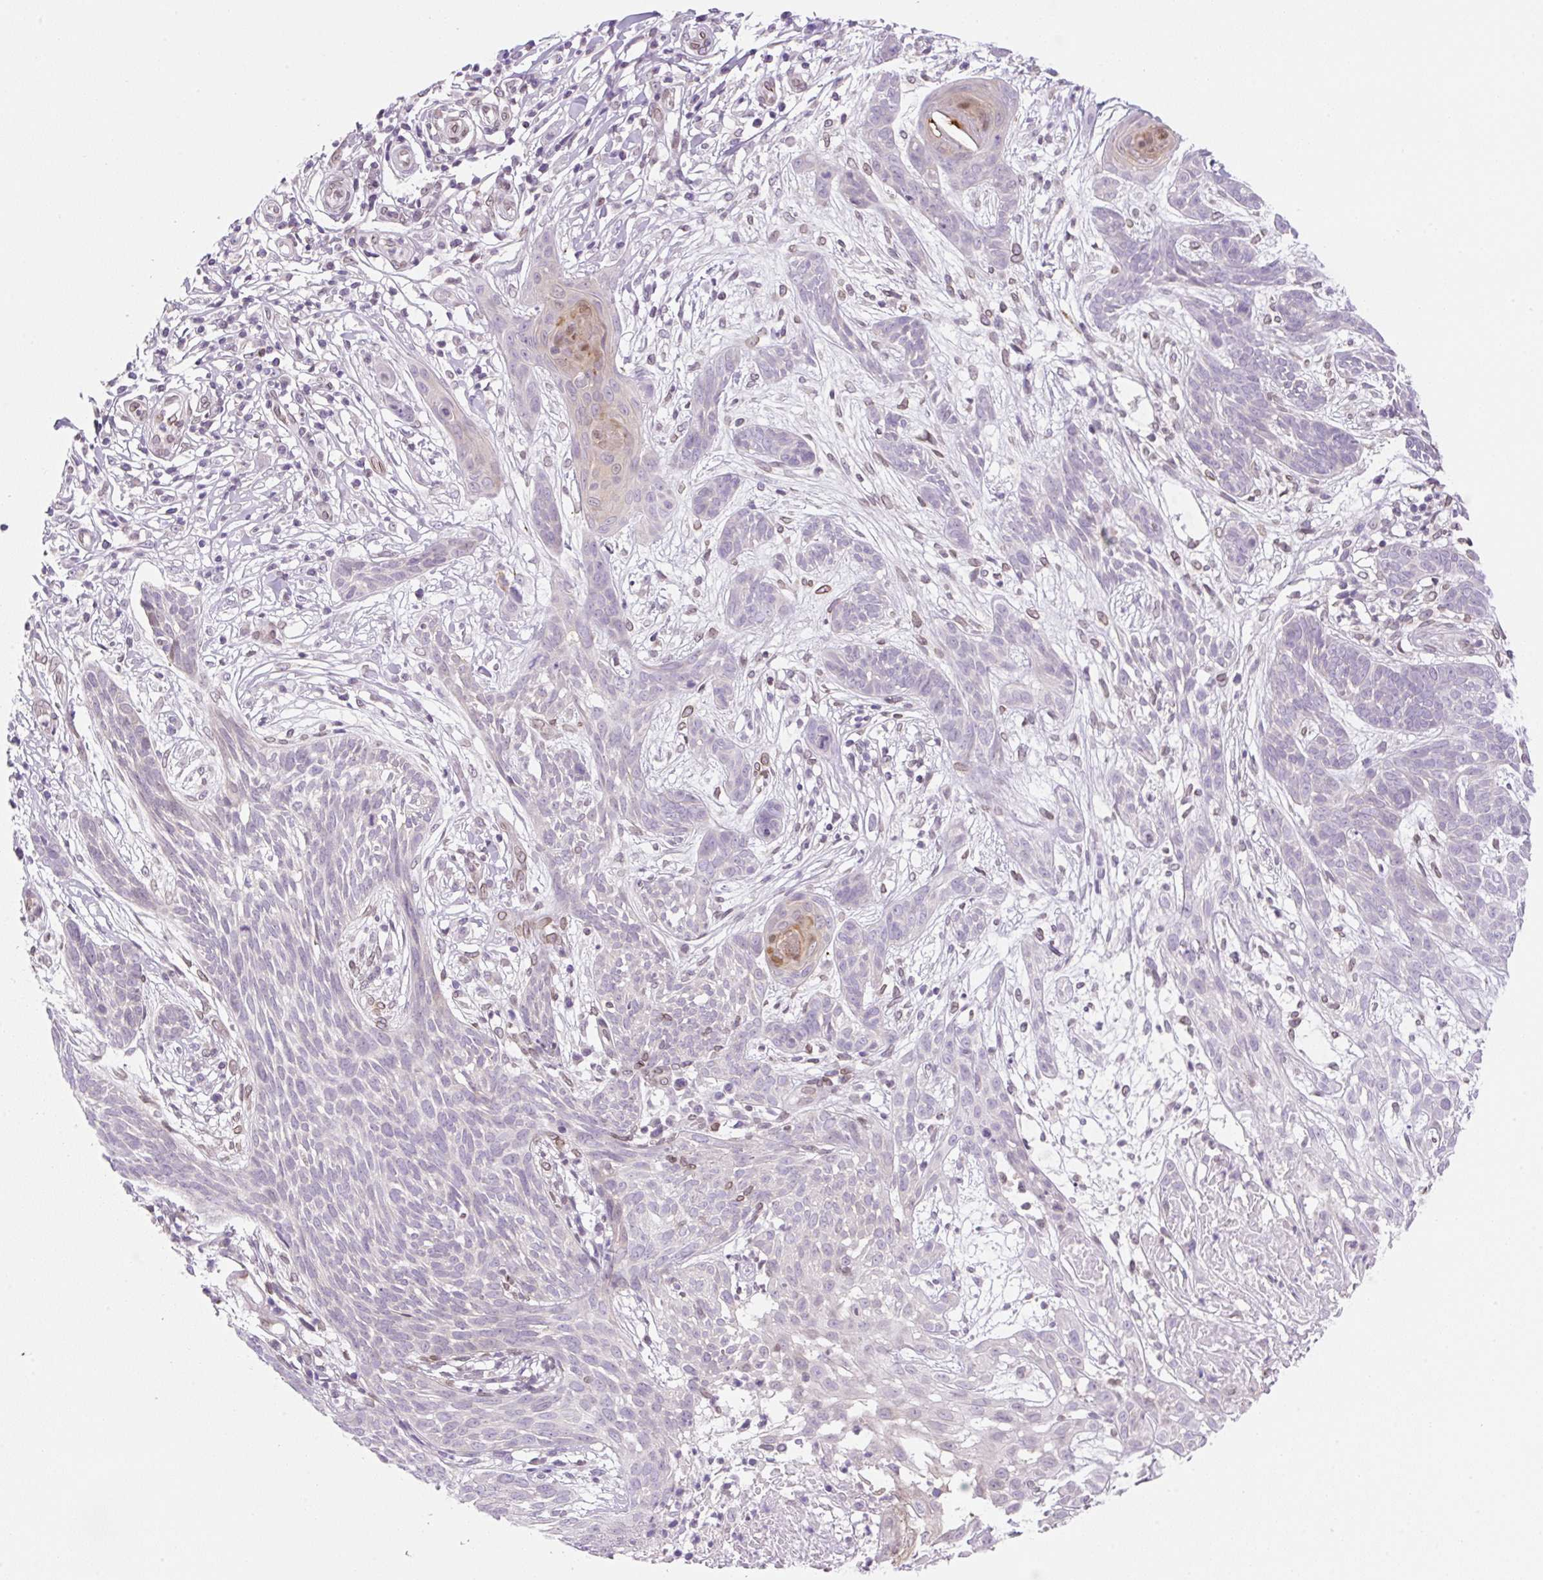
{"staining": {"intensity": "negative", "quantity": "none", "location": "none"}, "tissue": "skin cancer", "cell_type": "Tumor cells", "image_type": "cancer", "snomed": [{"axis": "morphology", "description": "Basal cell carcinoma"}, {"axis": "topography", "description": "Skin"}, {"axis": "topography", "description": "Skin, foot"}], "caption": "Immunohistochemical staining of human basal cell carcinoma (skin) shows no significant staining in tumor cells.", "gene": "SYNE3", "patient": {"sex": "female", "age": 86}}